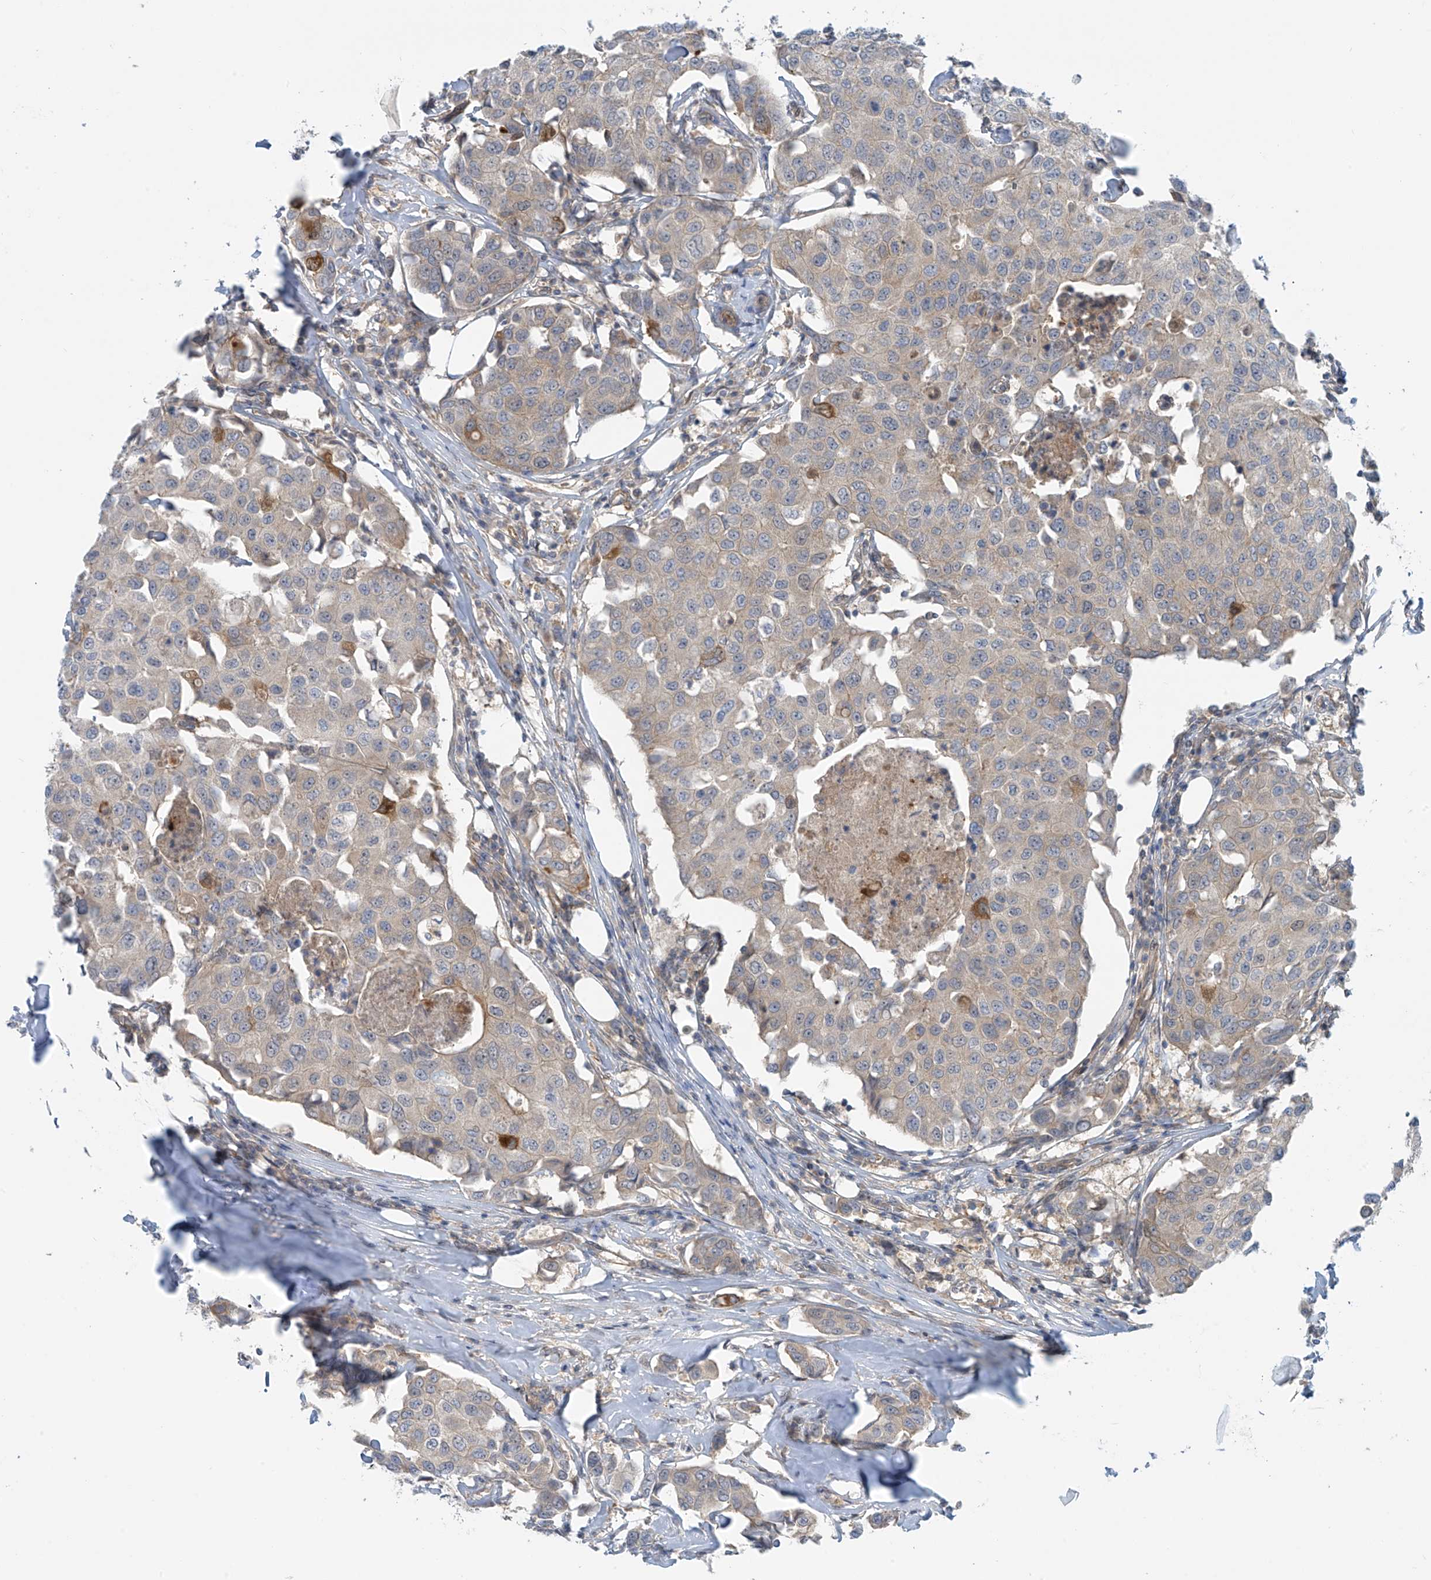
{"staining": {"intensity": "moderate", "quantity": "<25%", "location": "cytoplasmic/membranous"}, "tissue": "breast cancer", "cell_type": "Tumor cells", "image_type": "cancer", "snomed": [{"axis": "morphology", "description": "Duct carcinoma"}, {"axis": "topography", "description": "Breast"}], "caption": "IHC micrograph of neoplastic tissue: breast cancer (infiltrating ductal carcinoma) stained using immunohistochemistry exhibits low levels of moderate protein expression localized specifically in the cytoplasmic/membranous of tumor cells, appearing as a cytoplasmic/membranous brown color.", "gene": "FSD1L", "patient": {"sex": "female", "age": 80}}